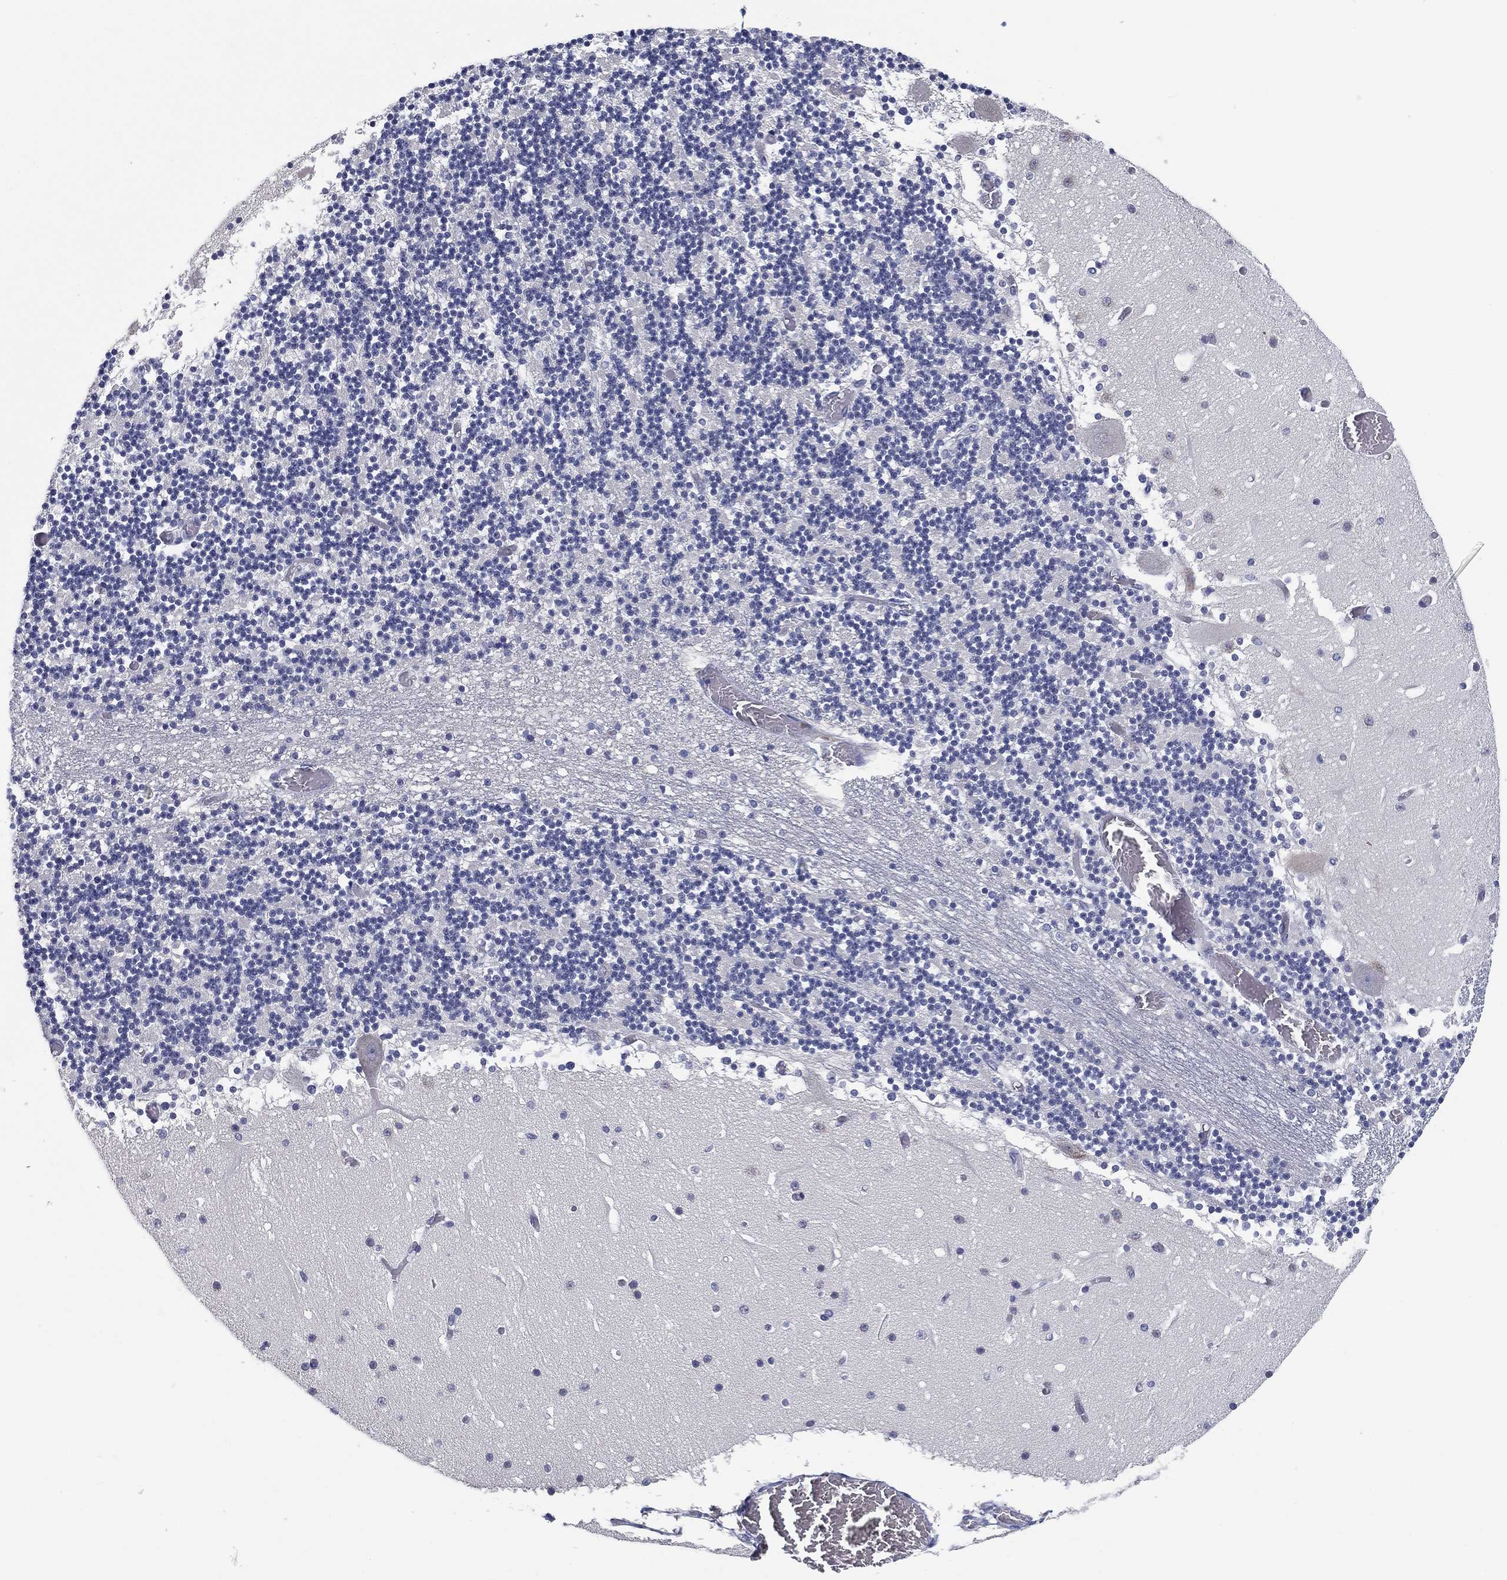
{"staining": {"intensity": "negative", "quantity": "none", "location": "none"}, "tissue": "cerebellum", "cell_type": "Cells in granular layer", "image_type": "normal", "snomed": [{"axis": "morphology", "description": "Normal tissue, NOS"}, {"axis": "topography", "description": "Cerebellum"}], "caption": "Immunohistochemistry photomicrograph of normal cerebellum: cerebellum stained with DAB shows no significant protein expression in cells in granular layer.", "gene": "CLUL1", "patient": {"sex": "female", "age": 28}}